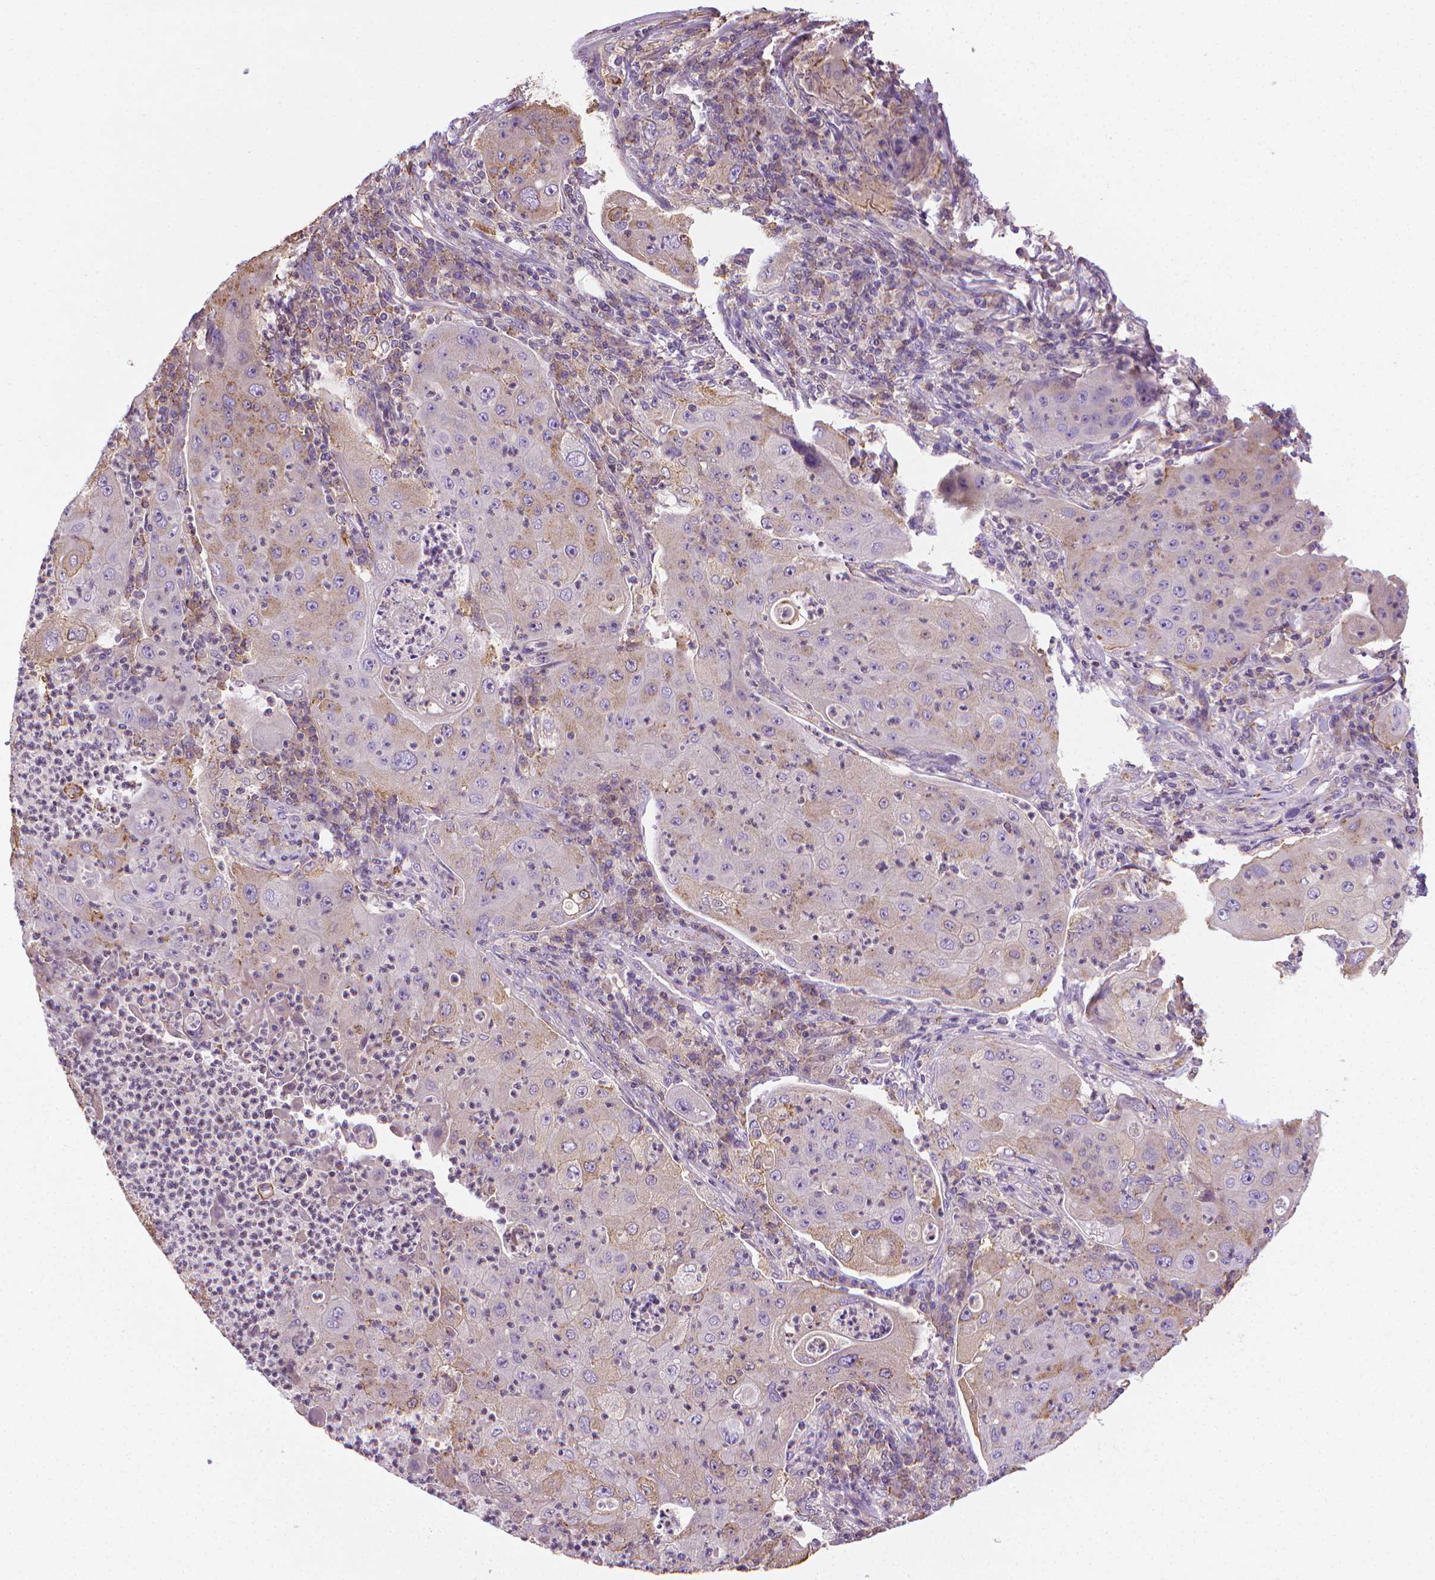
{"staining": {"intensity": "weak", "quantity": "<25%", "location": "cytoplasmic/membranous"}, "tissue": "lung cancer", "cell_type": "Tumor cells", "image_type": "cancer", "snomed": [{"axis": "morphology", "description": "Squamous cell carcinoma, NOS"}, {"axis": "topography", "description": "Lung"}], "caption": "High power microscopy histopathology image of an IHC image of squamous cell carcinoma (lung), revealing no significant expression in tumor cells.", "gene": "SLC51B", "patient": {"sex": "female", "age": 59}}